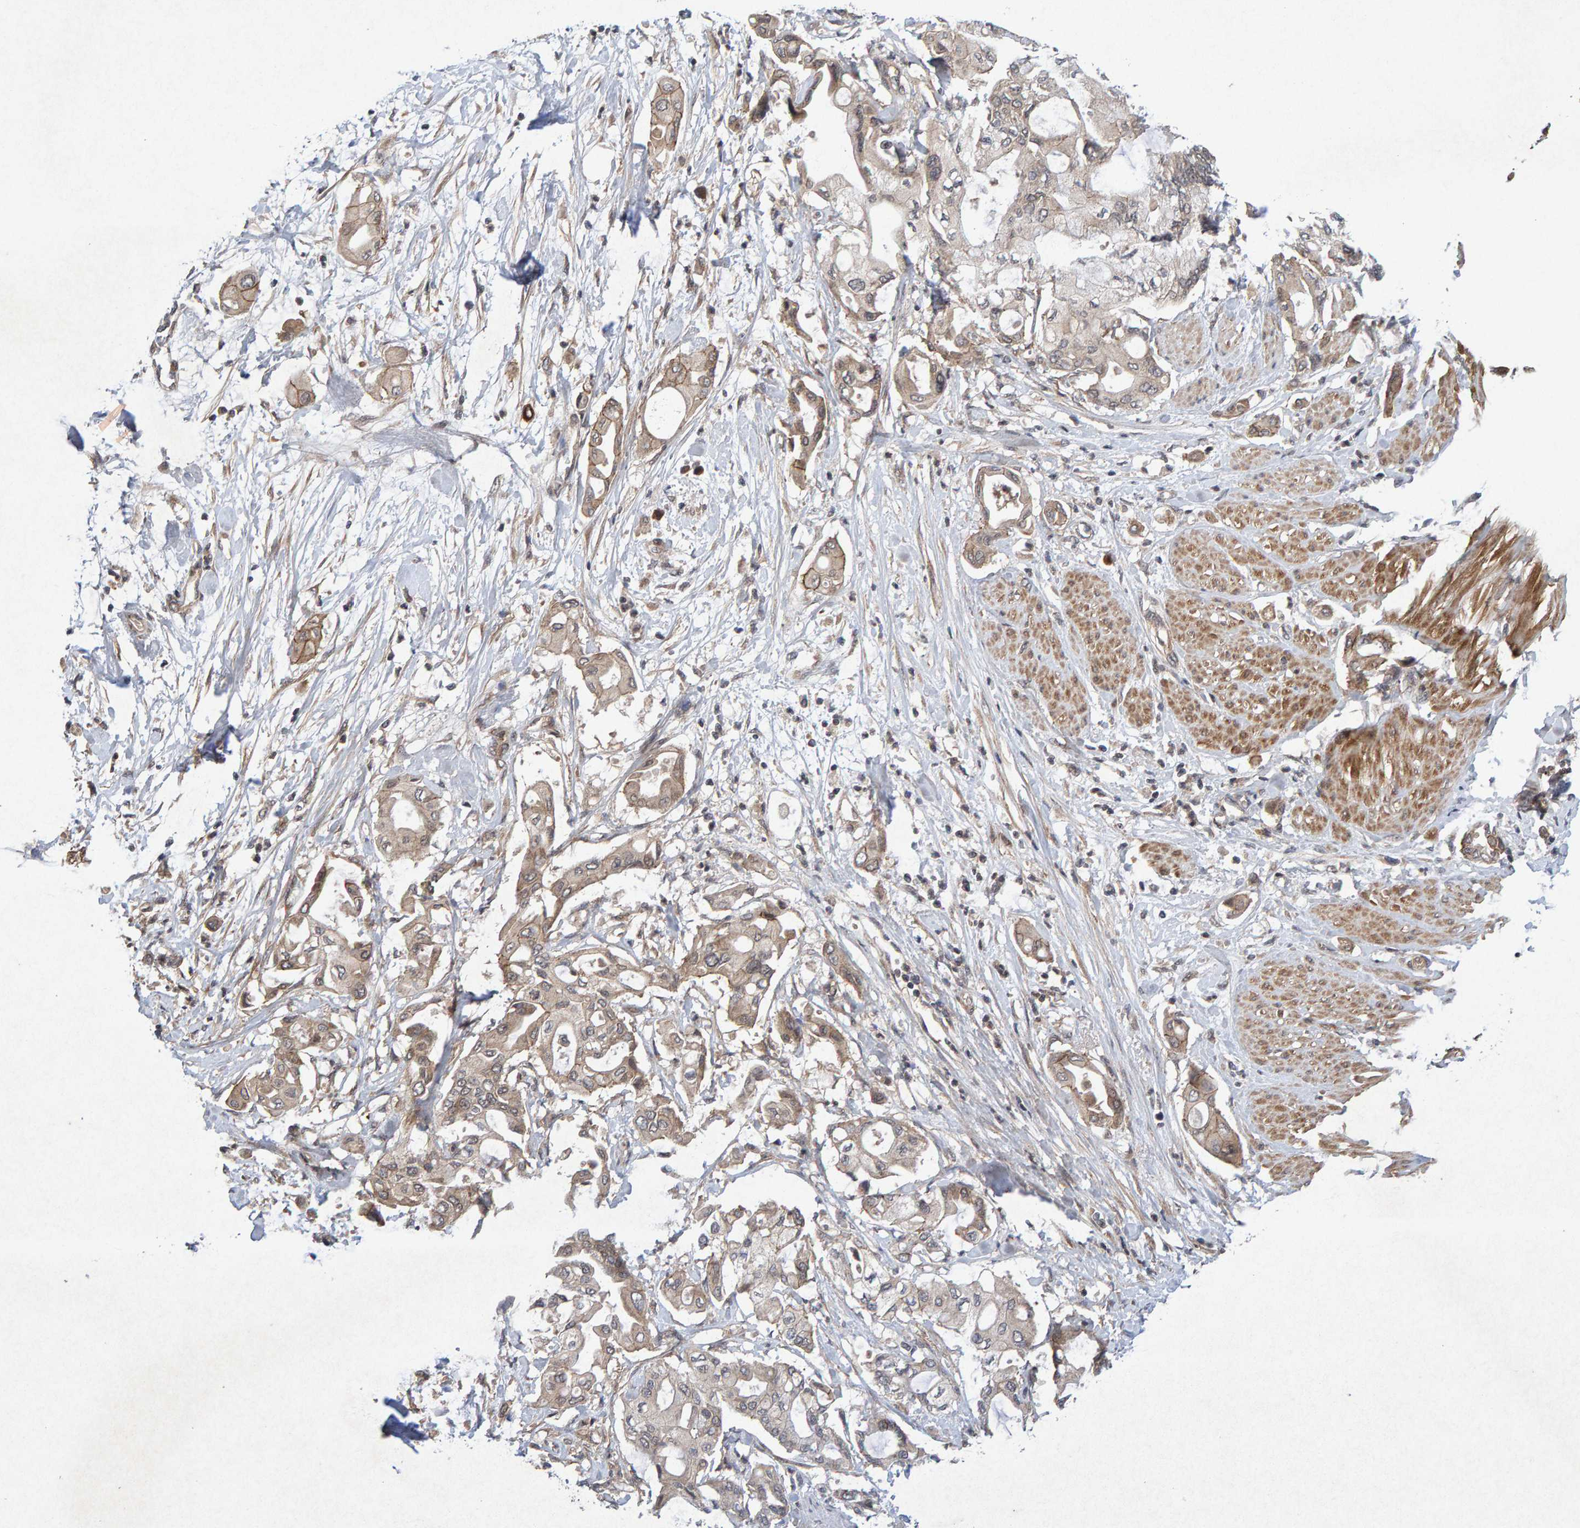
{"staining": {"intensity": "weak", "quantity": ">75%", "location": "cytoplasmic/membranous"}, "tissue": "pancreatic cancer", "cell_type": "Tumor cells", "image_type": "cancer", "snomed": [{"axis": "morphology", "description": "Adenocarcinoma, NOS"}, {"axis": "morphology", "description": "Adenocarcinoma, metastatic, NOS"}, {"axis": "topography", "description": "Lymph node"}, {"axis": "topography", "description": "Pancreas"}, {"axis": "topography", "description": "Duodenum"}], "caption": "Protein analysis of pancreatic adenocarcinoma tissue shows weak cytoplasmic/membranous expression in approximately >75% of tumor cells. The protein of interest is stained brown, and the nuclei are stained in blue (DAB (3,3'-diaminobenzidine) IHC with brightfield microscopy, high magnification).", "gene": "CDH2", "patient": {"sex": "female", "age": 64}}